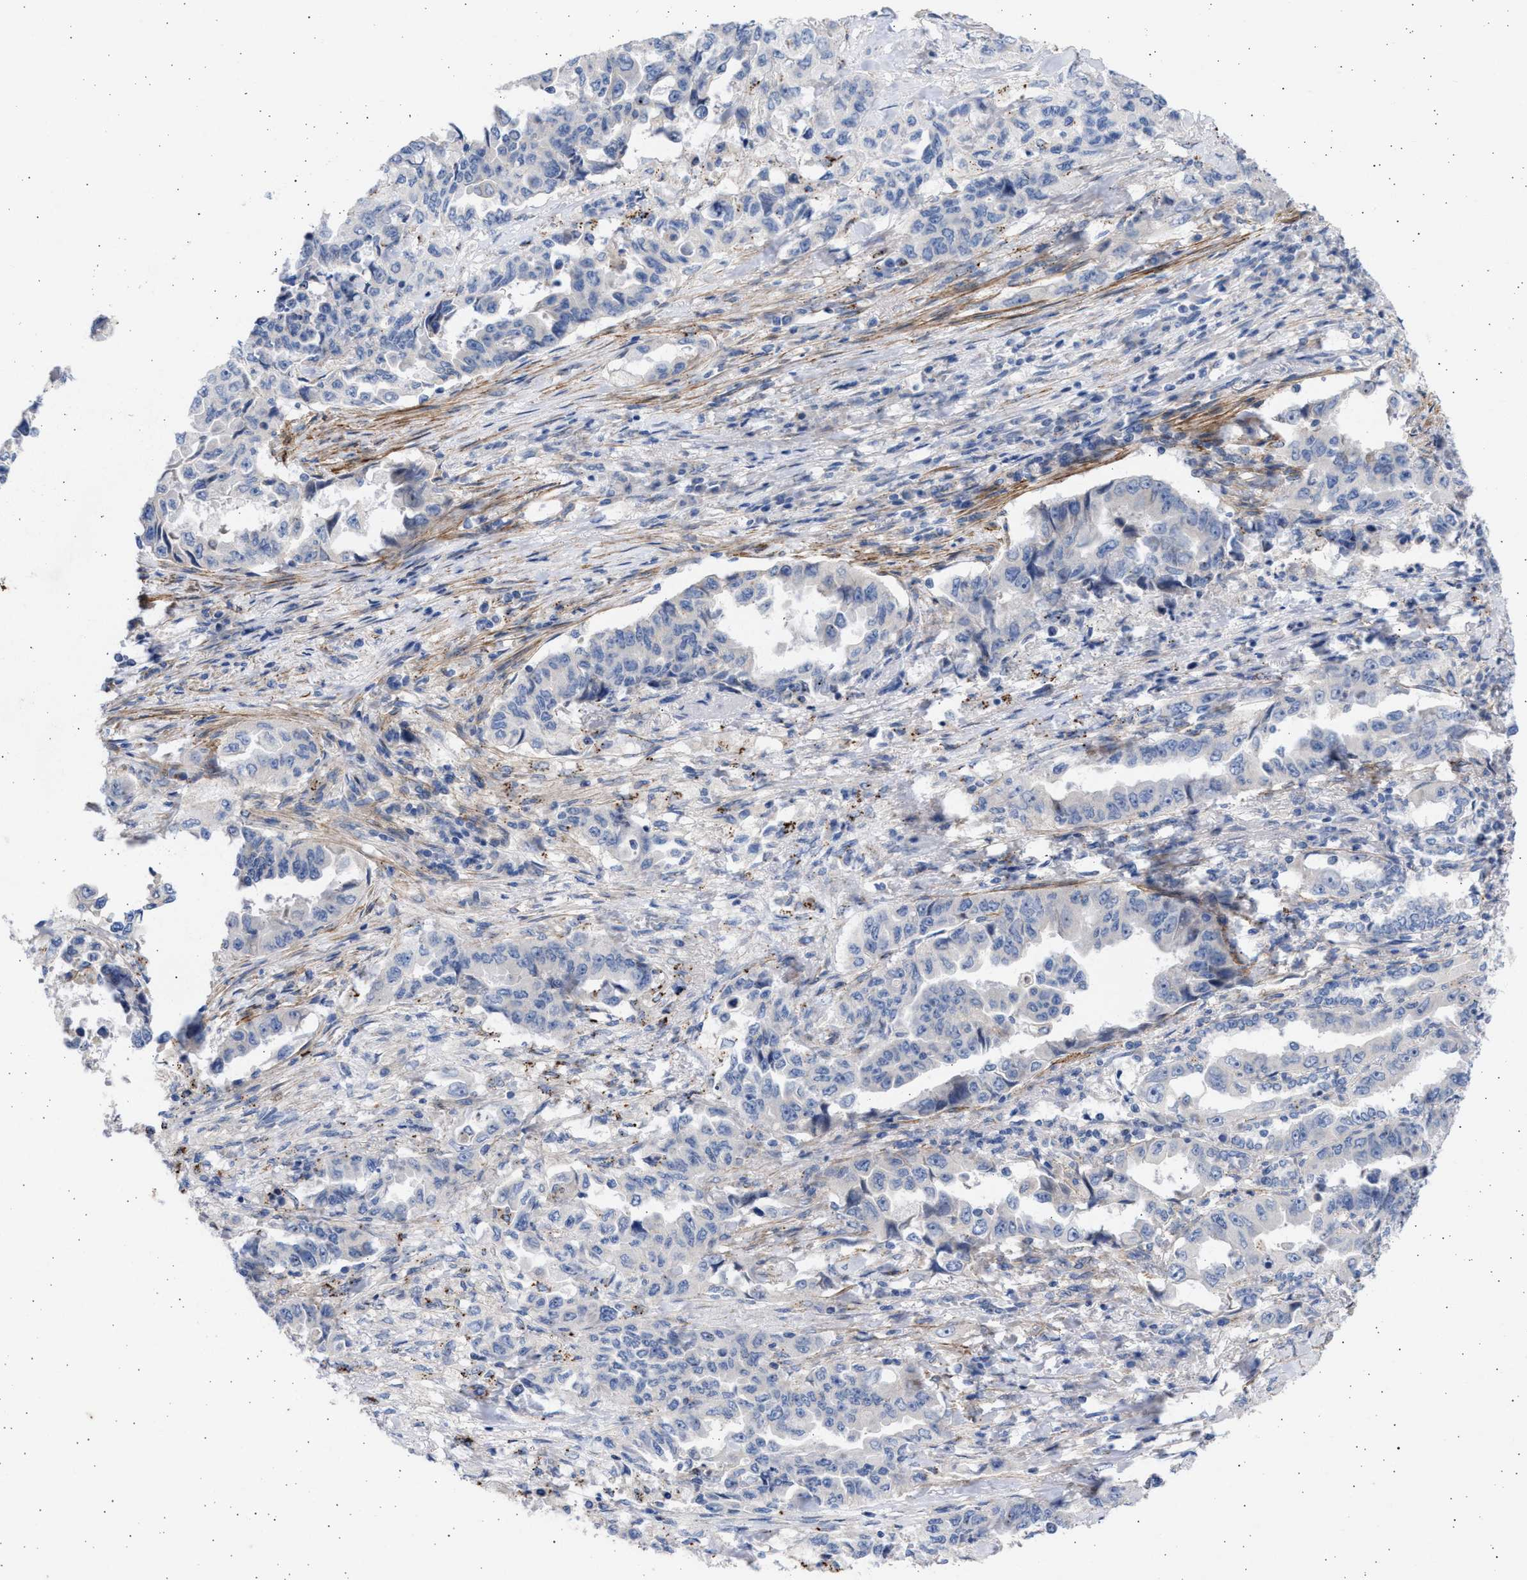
{"staining": {"intensity": "negative", "quantity": "none", "location": "none"}, "tissue": "lung cancer", "cell_type": "Tumor cells", "image_type": "cancer", "snomed": [{"axis": "morphology", "description": "Adenocarcinoma, NOS"}, {"axis": "topography", "description": "Lung"}], "caption": "An image of human lung cancer (adenocarcinoma) is negative for staining in tumor cells.", "gene": "NBR1", "patient": {"sex": "female", "age": 51}}